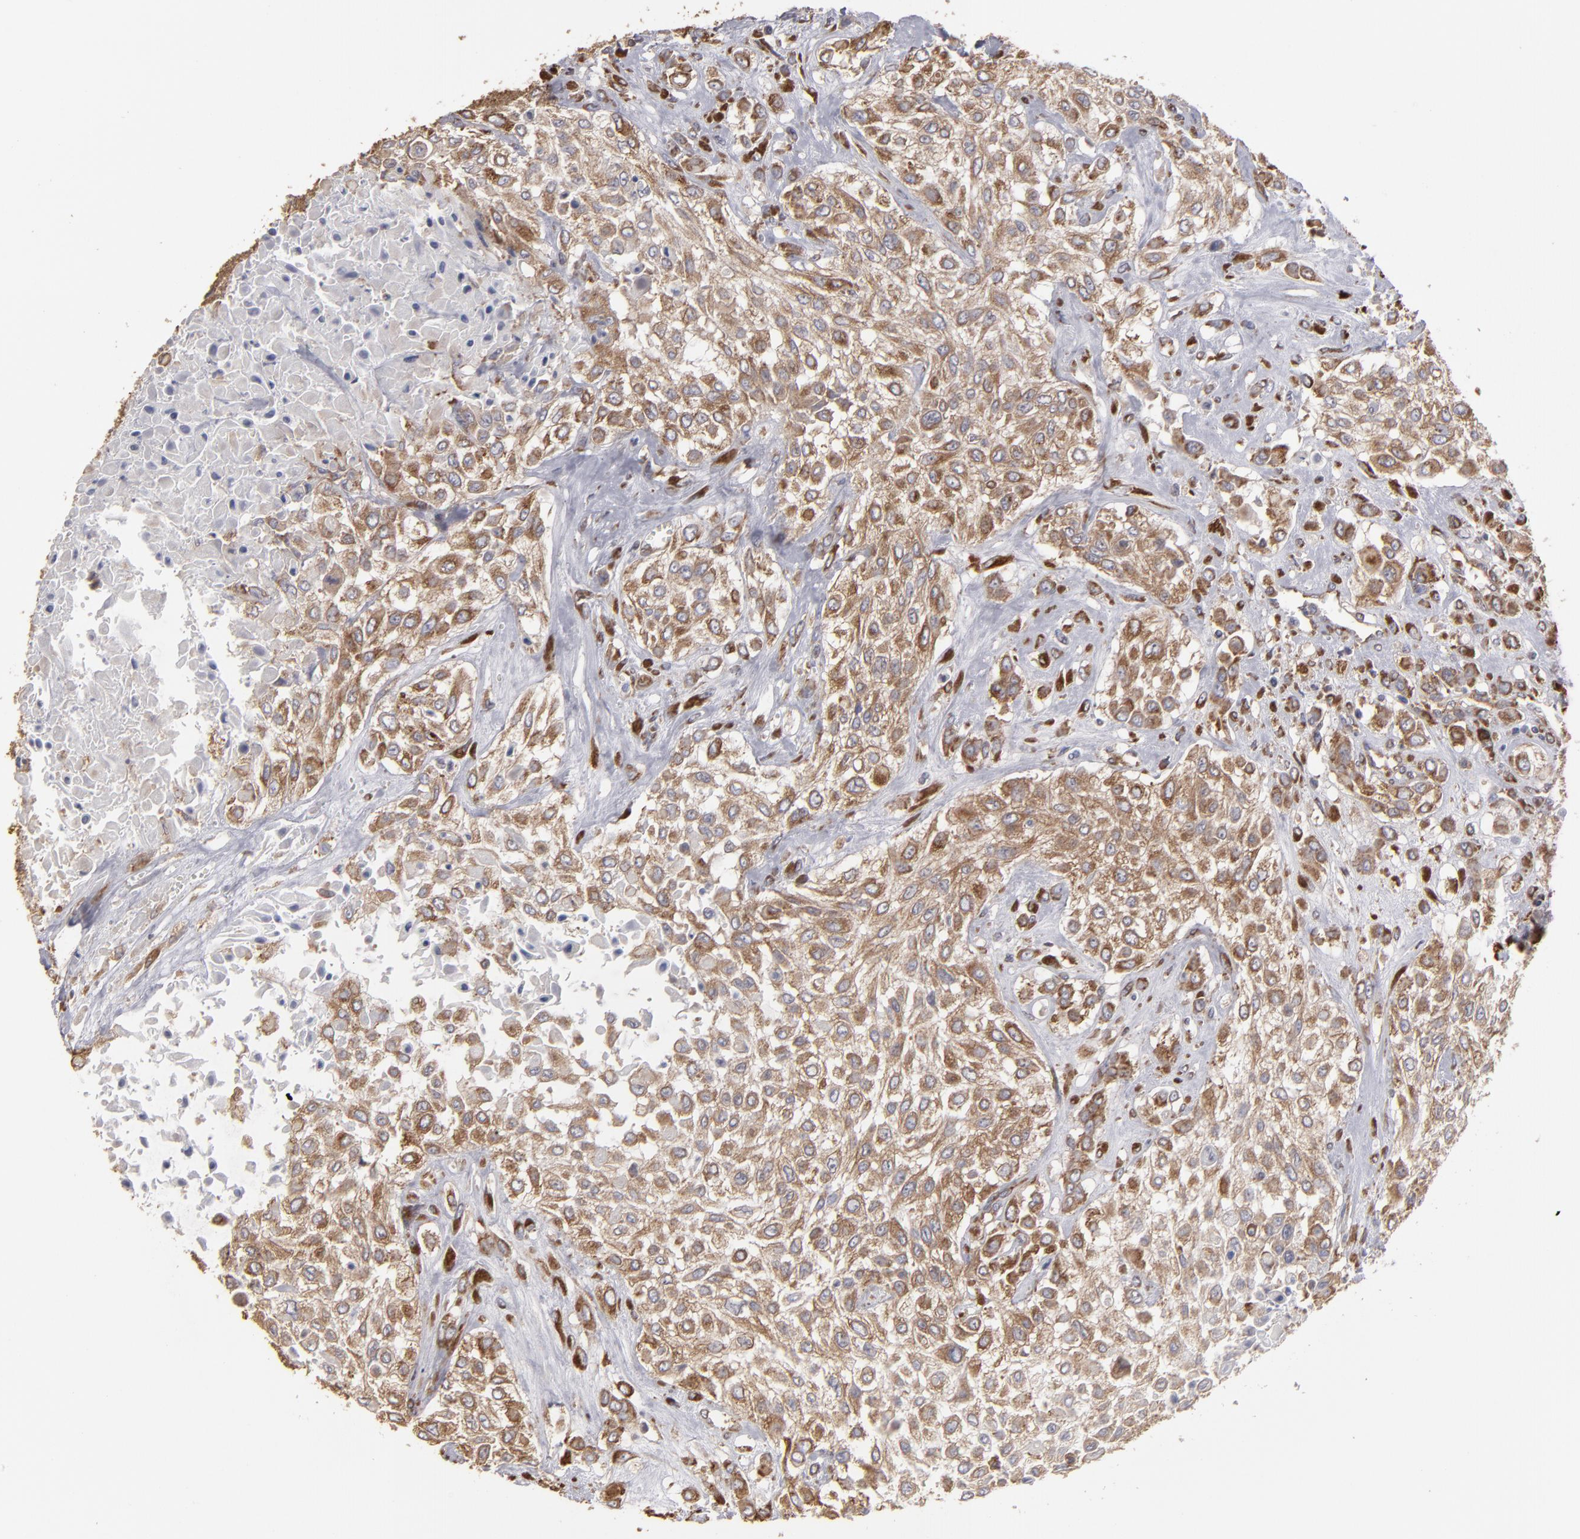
{"staining": {"intensity": "moderate", "quantity": ">75%", "location": "cytoplasmic/membranous"}, "tissue": "urothelial cancer", "cell_type": "Tumor cells", "image_type": "cancer", "snomed": [{"axis": "morphology", "description": "Urothelial carcinoma, High grade"}, {"axis": "topography", "description": "Urinary bladder"}], "caption": "Moderate cytoplasmic/membranous positivity is identified in about >75% of tumor cells in high-grade urothelial carcinoma. (DAB (3,3'-diaminobenzidine) IHC with brightfield microscopy, high magnification).", "gene": "SND1", "patient": {"sex": "male", "age": 57}}